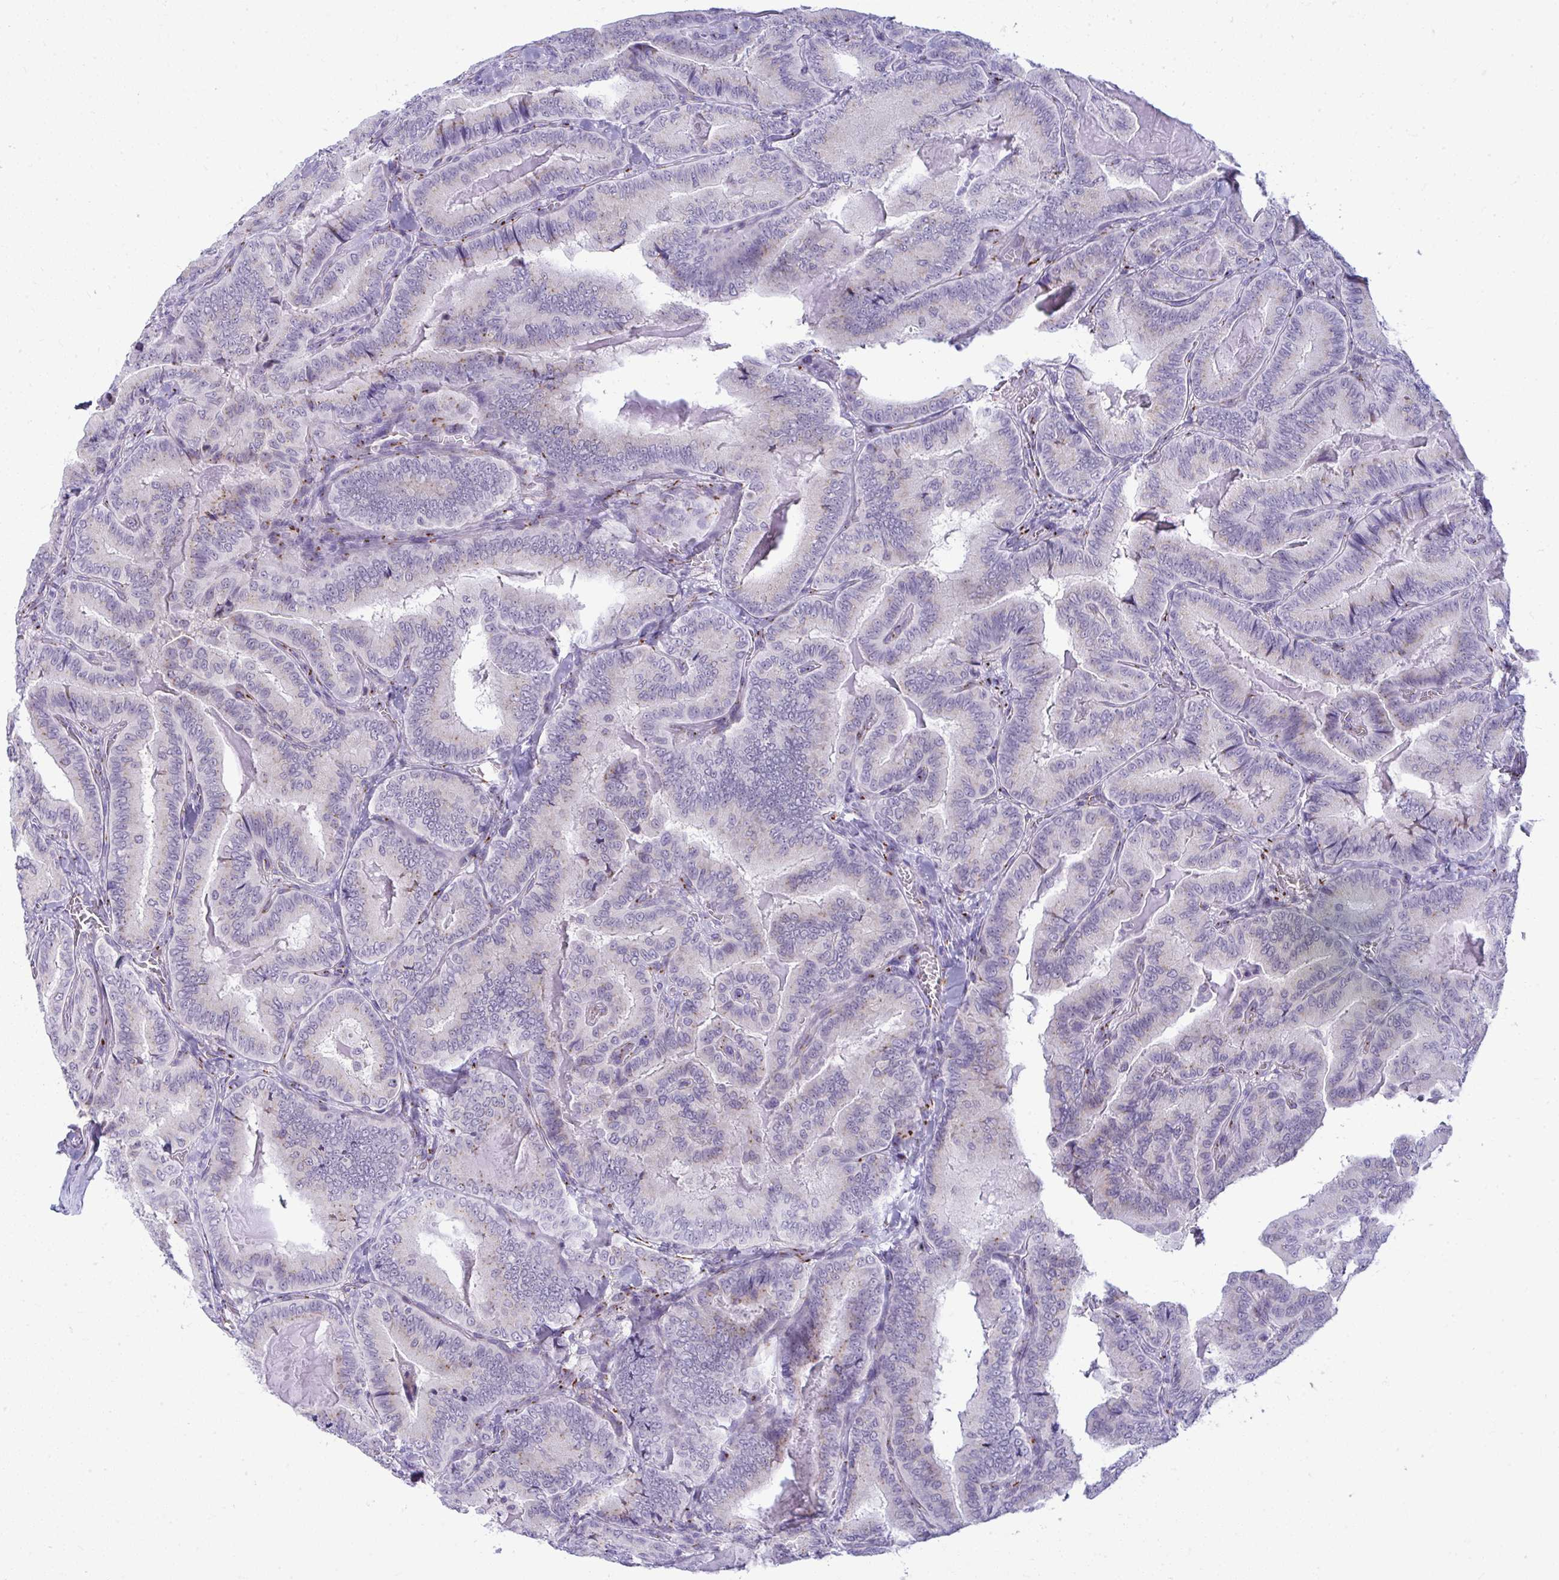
{"staining": {"intensity": "negative", "quantity": "none", "location": "none"}, "tissue": "thyroid cancer", "cell_type": "Tumor cells", "image_type": "cancer", "snomed": [{"axis": "morphology", "description": "Papillary adenocarcinoma, NOS"}, {"axis": "topography", "description": "Thyroid gland"}], "caption": "Protein analysis of papillary adenocarcinoma (thyroid) exhibits no significant staining in tumor cells. (Stains: DAB IHC with hematoxylin counter stain, Microscopy: brightfield microscopy at high magnification).", "gene": "DTX4", "patient": {"sex": "male", "age": 61}}